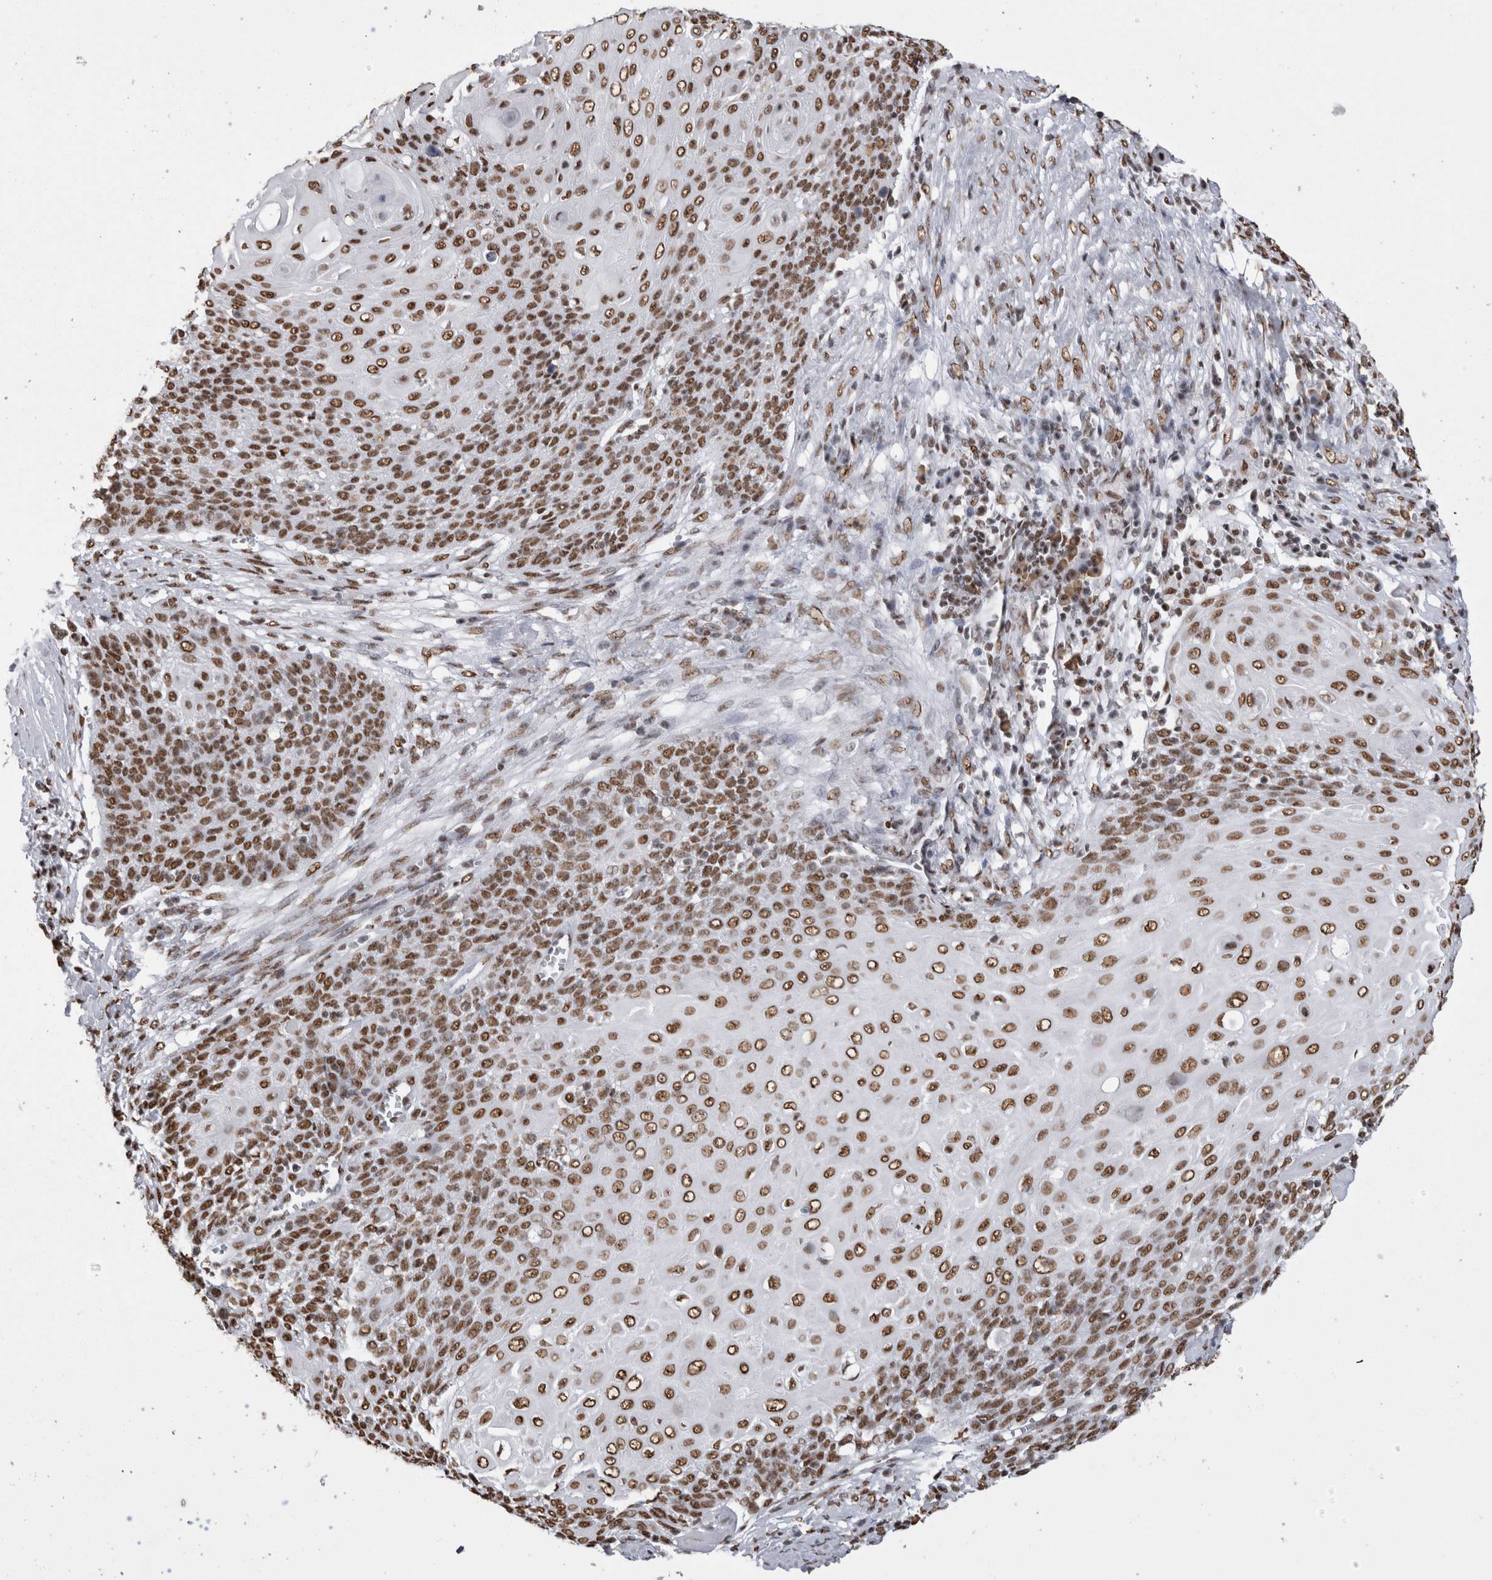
{"staining": {"intensity": "moderate", "quantity": ">75%", "location": "nuclear"}, "tissue": "cervical cancer", "cell_type": "Tumor cells", "image_type": "cancer", "snomed": [{"axis": "morphology", "description": "Squamous cell carcinoma, NOS"}, {"axis": "topography", "description": "Cervix"}], "caption": "Cervical cancer was stained to show a protein in brown. There is medium levels of moderate nuclear positivity in about >75% of tumor cells.", "gene": "ALPK3", "patient": {"sex": "female", "age": 39}}